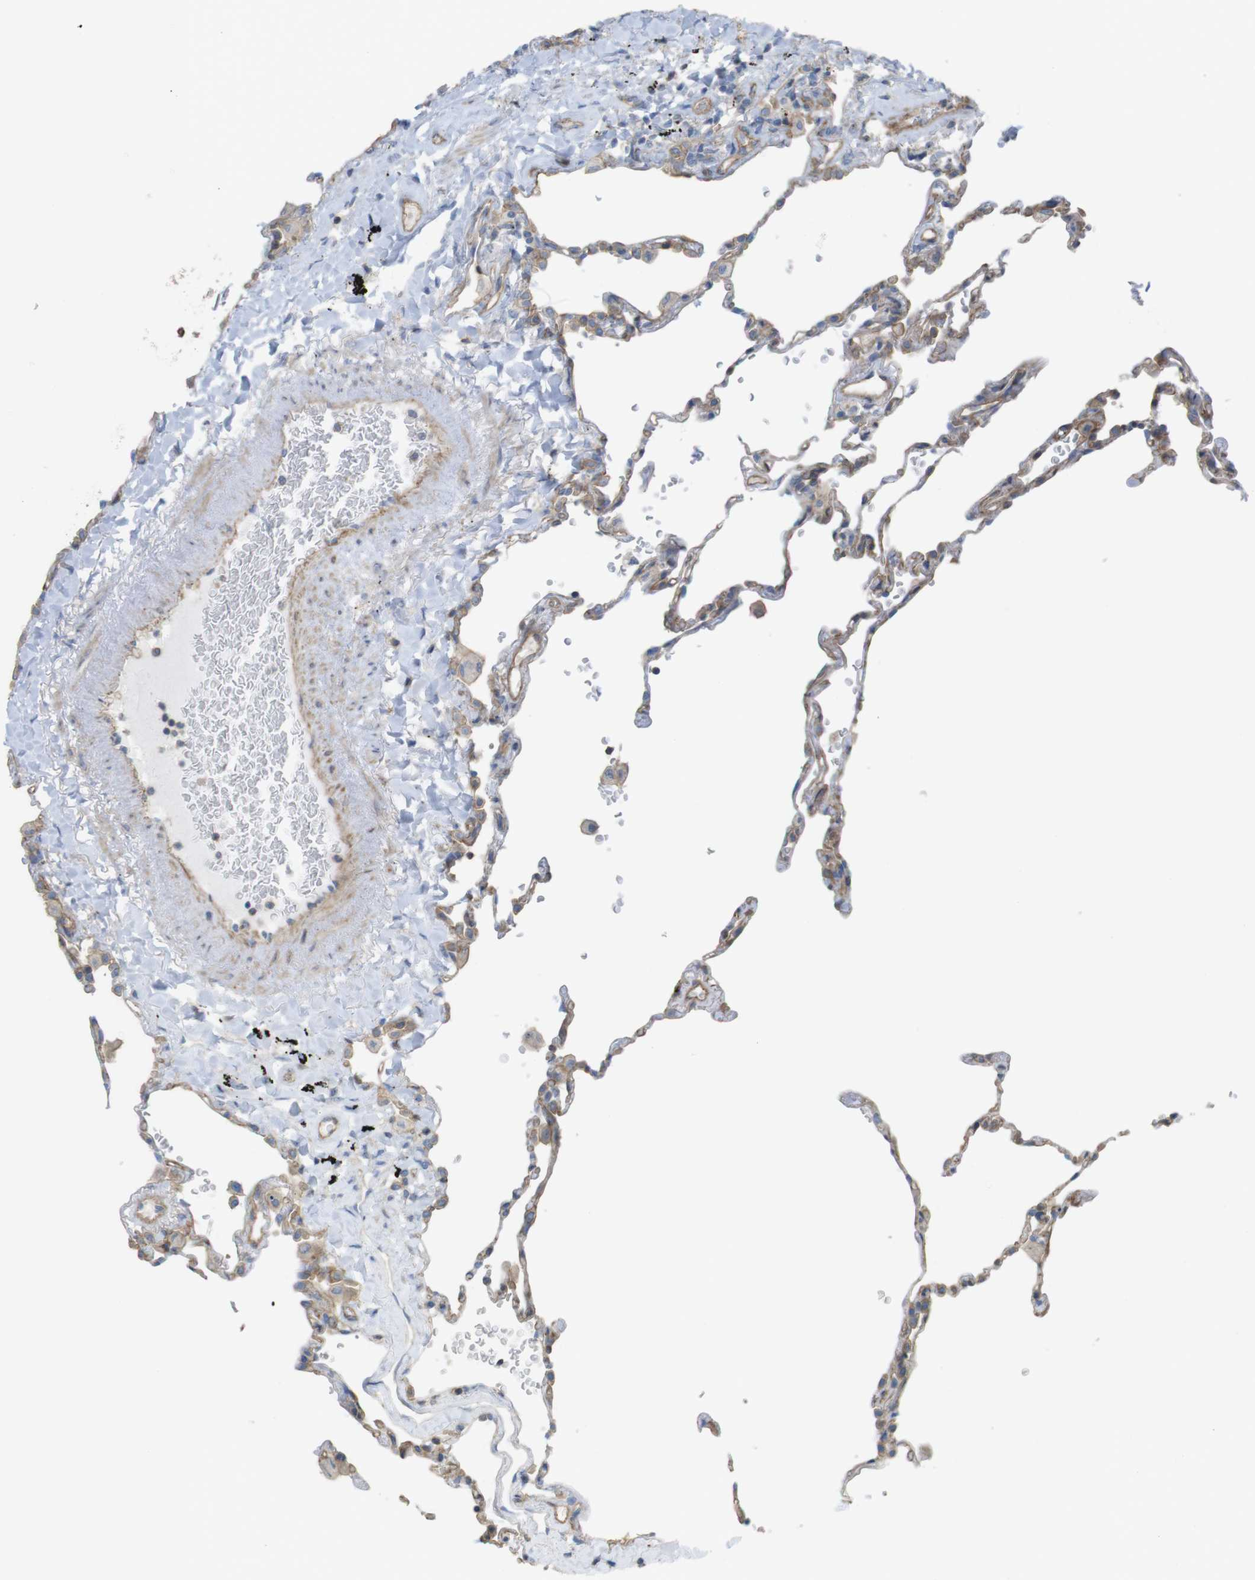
{"staining": {"intensity": "weak", "quantity": "25%-75%", "location": "cytoplasmic/membranous"}, "tissue": "lung", "cell_type": "Alveolar cells", "image_type": "normal", "snomed": [{"axis": "morphology", "description": "Normal tissue, NOS"}, {"axis": "topography", "description": "Lung"}], "caption": "A photomicrograph of lung stained for a protein exhibits weak cytoplasmic/membranous brown staining in alveolar cells.", "gene": "PREX2", "patient": {"sex": "male", "age": 59}}